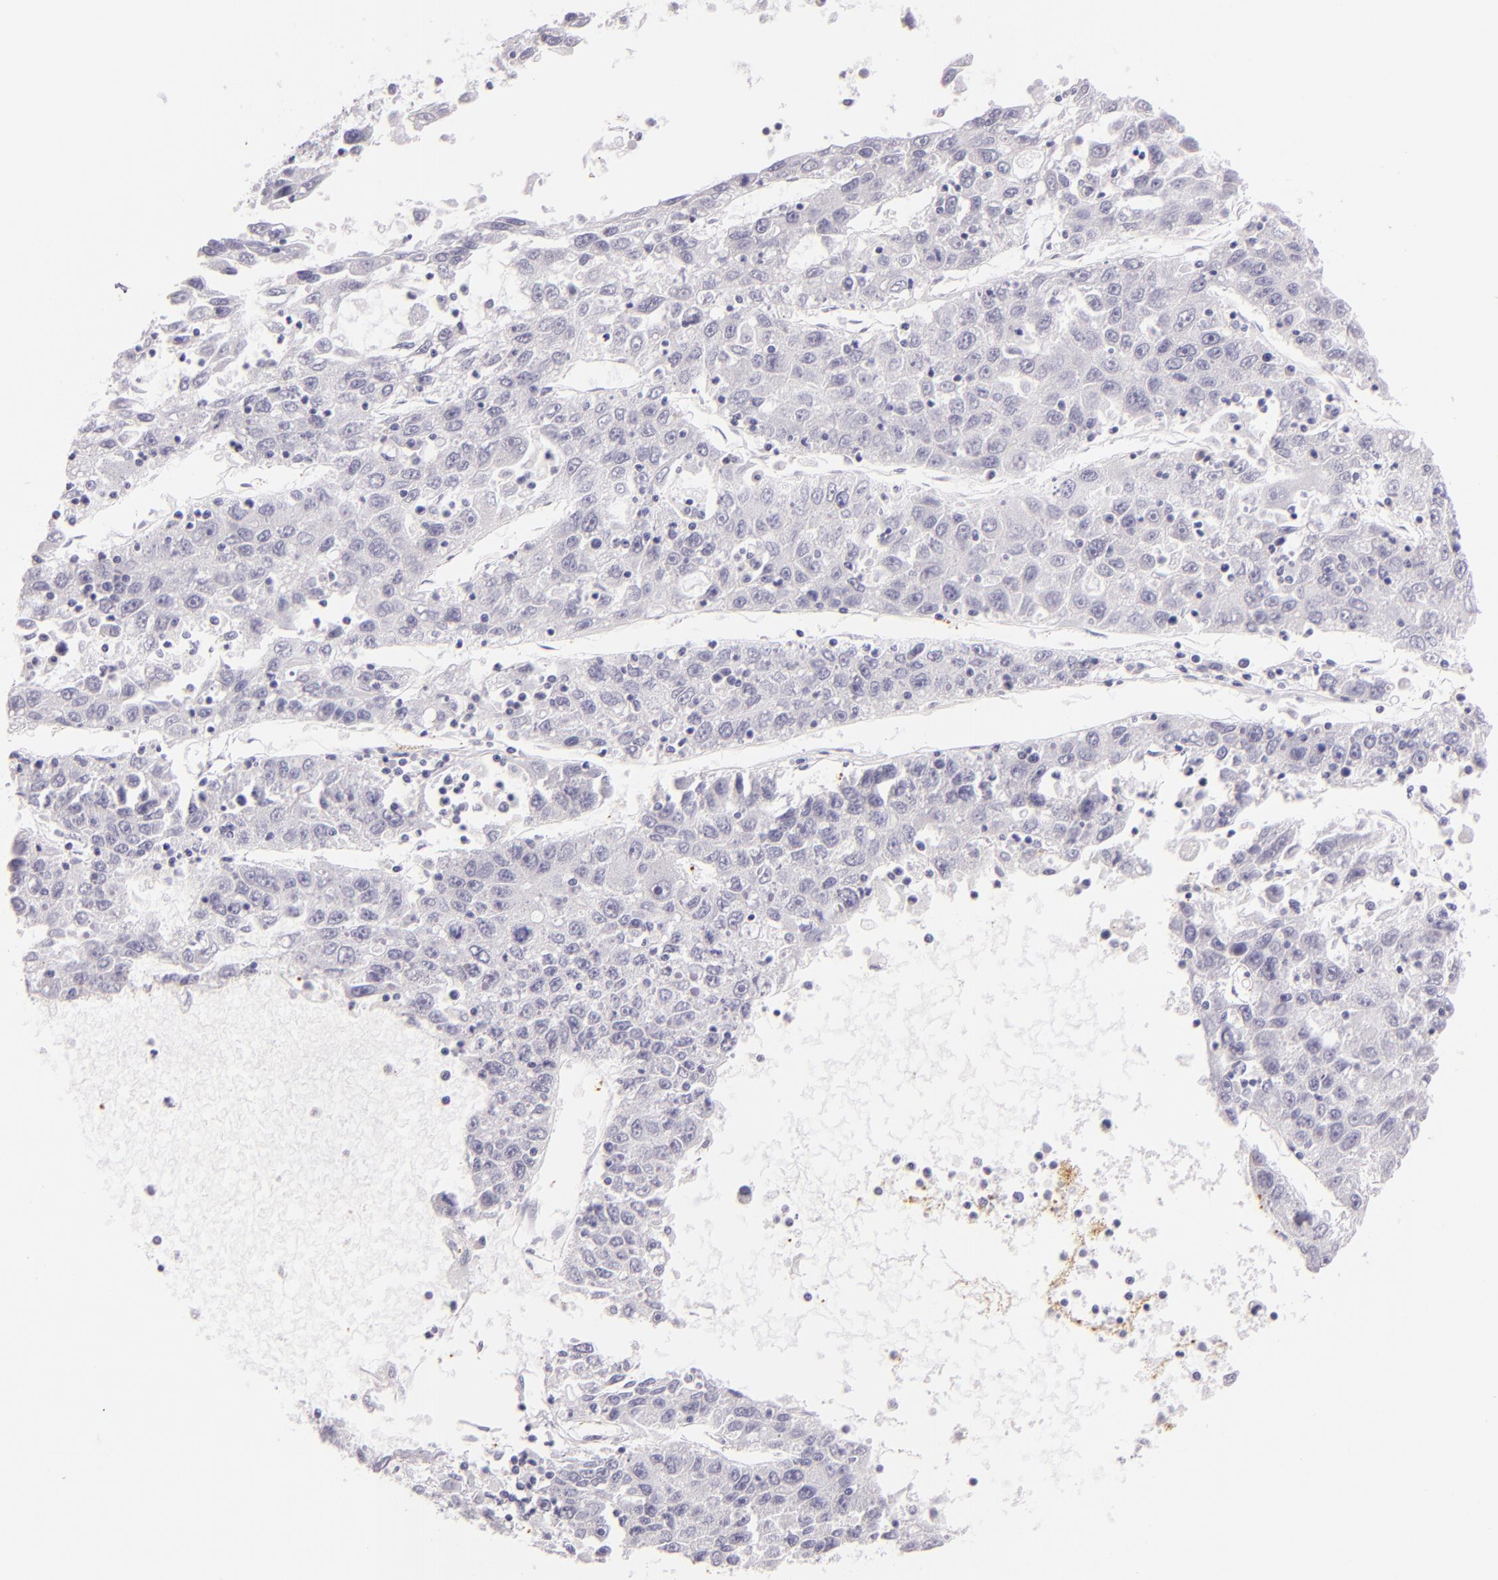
{"staining": {"intensity": "negative", "quantity": "none", "location": "none"}, "tissue": "liver cancer", "cell_type": "Tumor cells", "image_type": "cancer", "snomed": [{"axis": "morphology", "description": "Carcinoma, Hepatocellular, NOS"}, {"axis": "topography", "description": "Liver"}], "caption": "There is no significant positivity in tumor cells of liver hepatocellular carcinoma.", "gene": "SELP", "patient": {"sex": "male", "age": 49}}